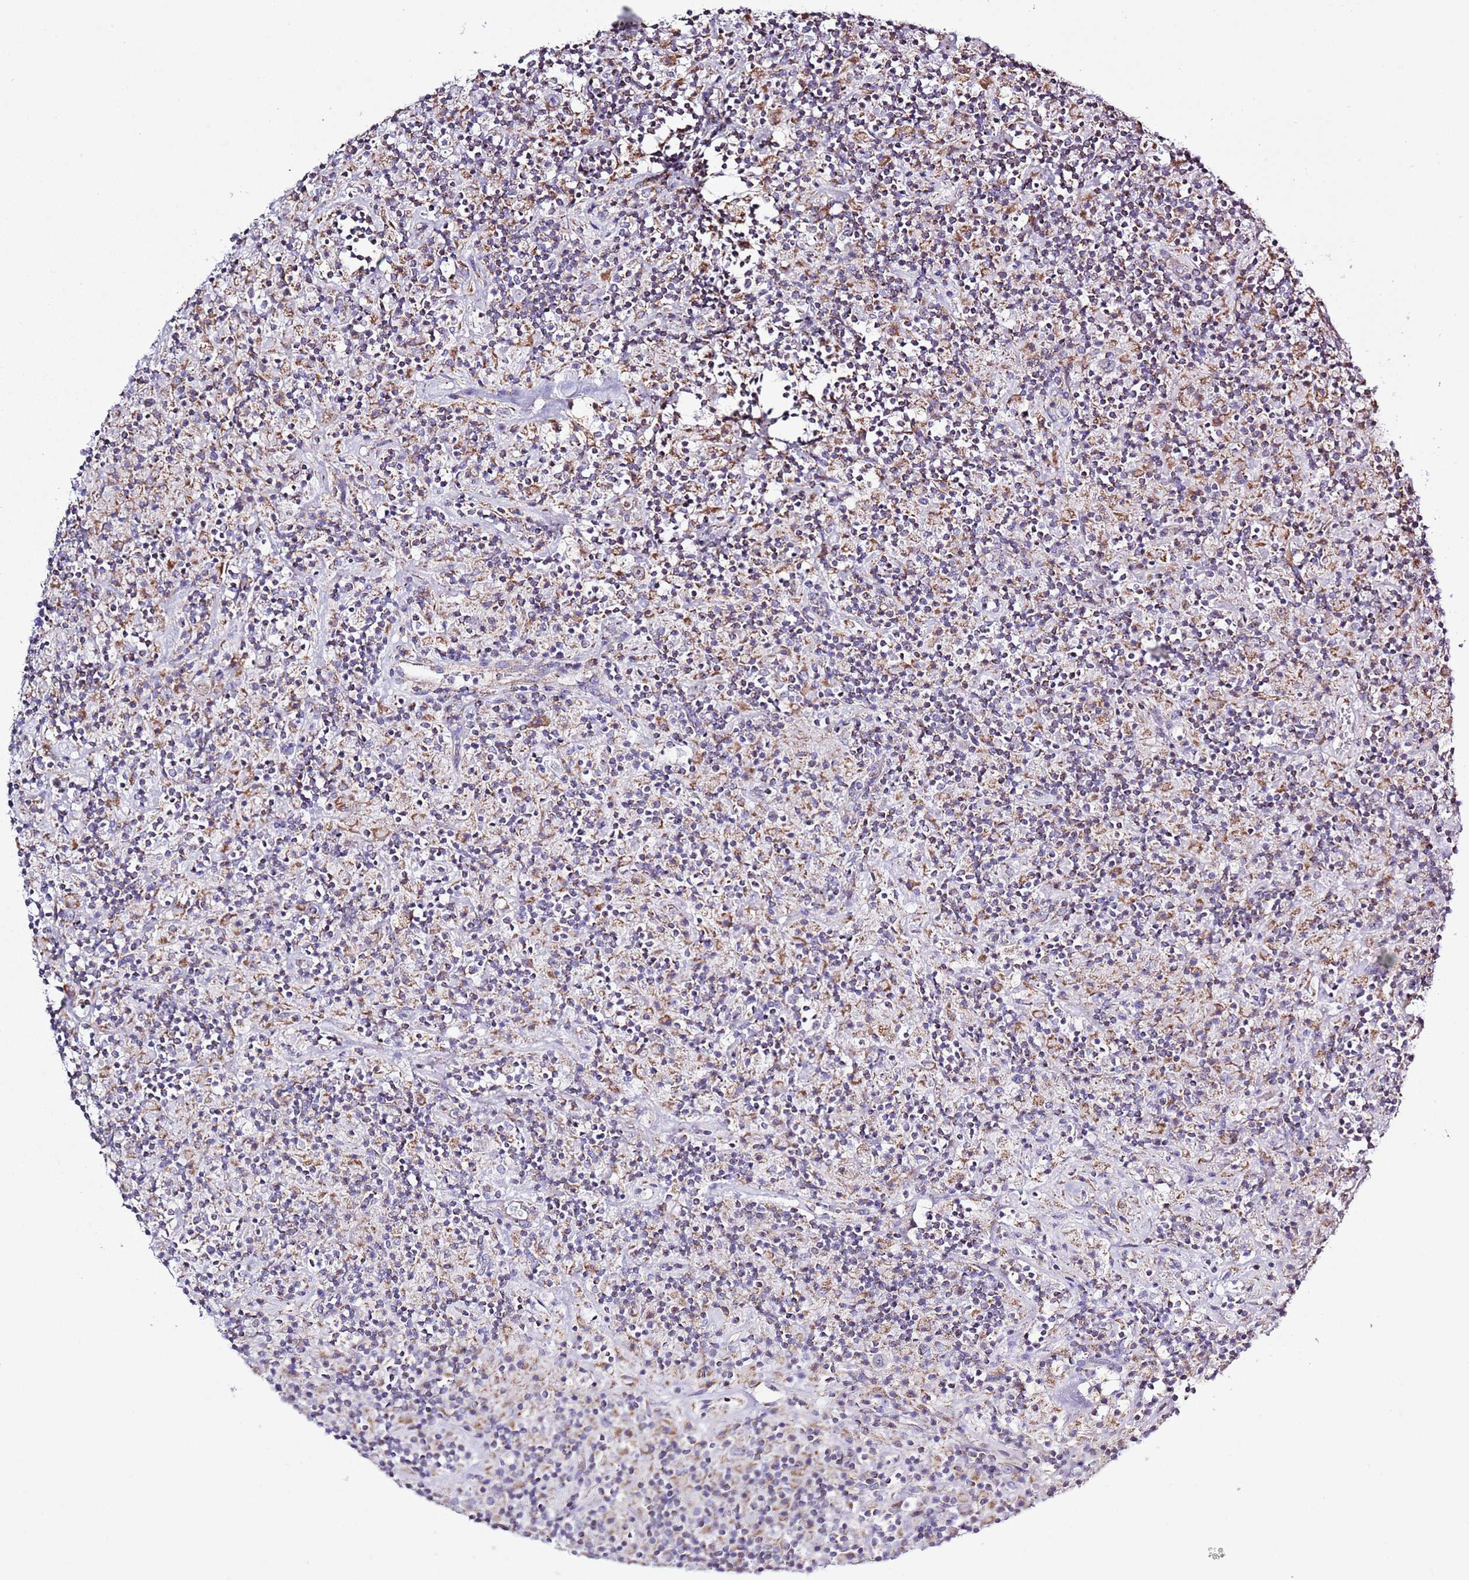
{"staining": {"intensity": "negative", "quantity": "none", "location": "none"}, "tissue": "lymphoma", "cell_type": "Tumor cells", "image_type": "cancer", "snomed": [{"axis": "morphology", "description": "Hodgkin's disease, NOS"}, {"axis": "topography", "description": "Lymph node"}], "caption": "Human lymphoma stained for a protein using IHC demonstrates no positivity in tumor cells.", "gene": "SLC23A1", "patient": {"sex": "male", "age": 70}}